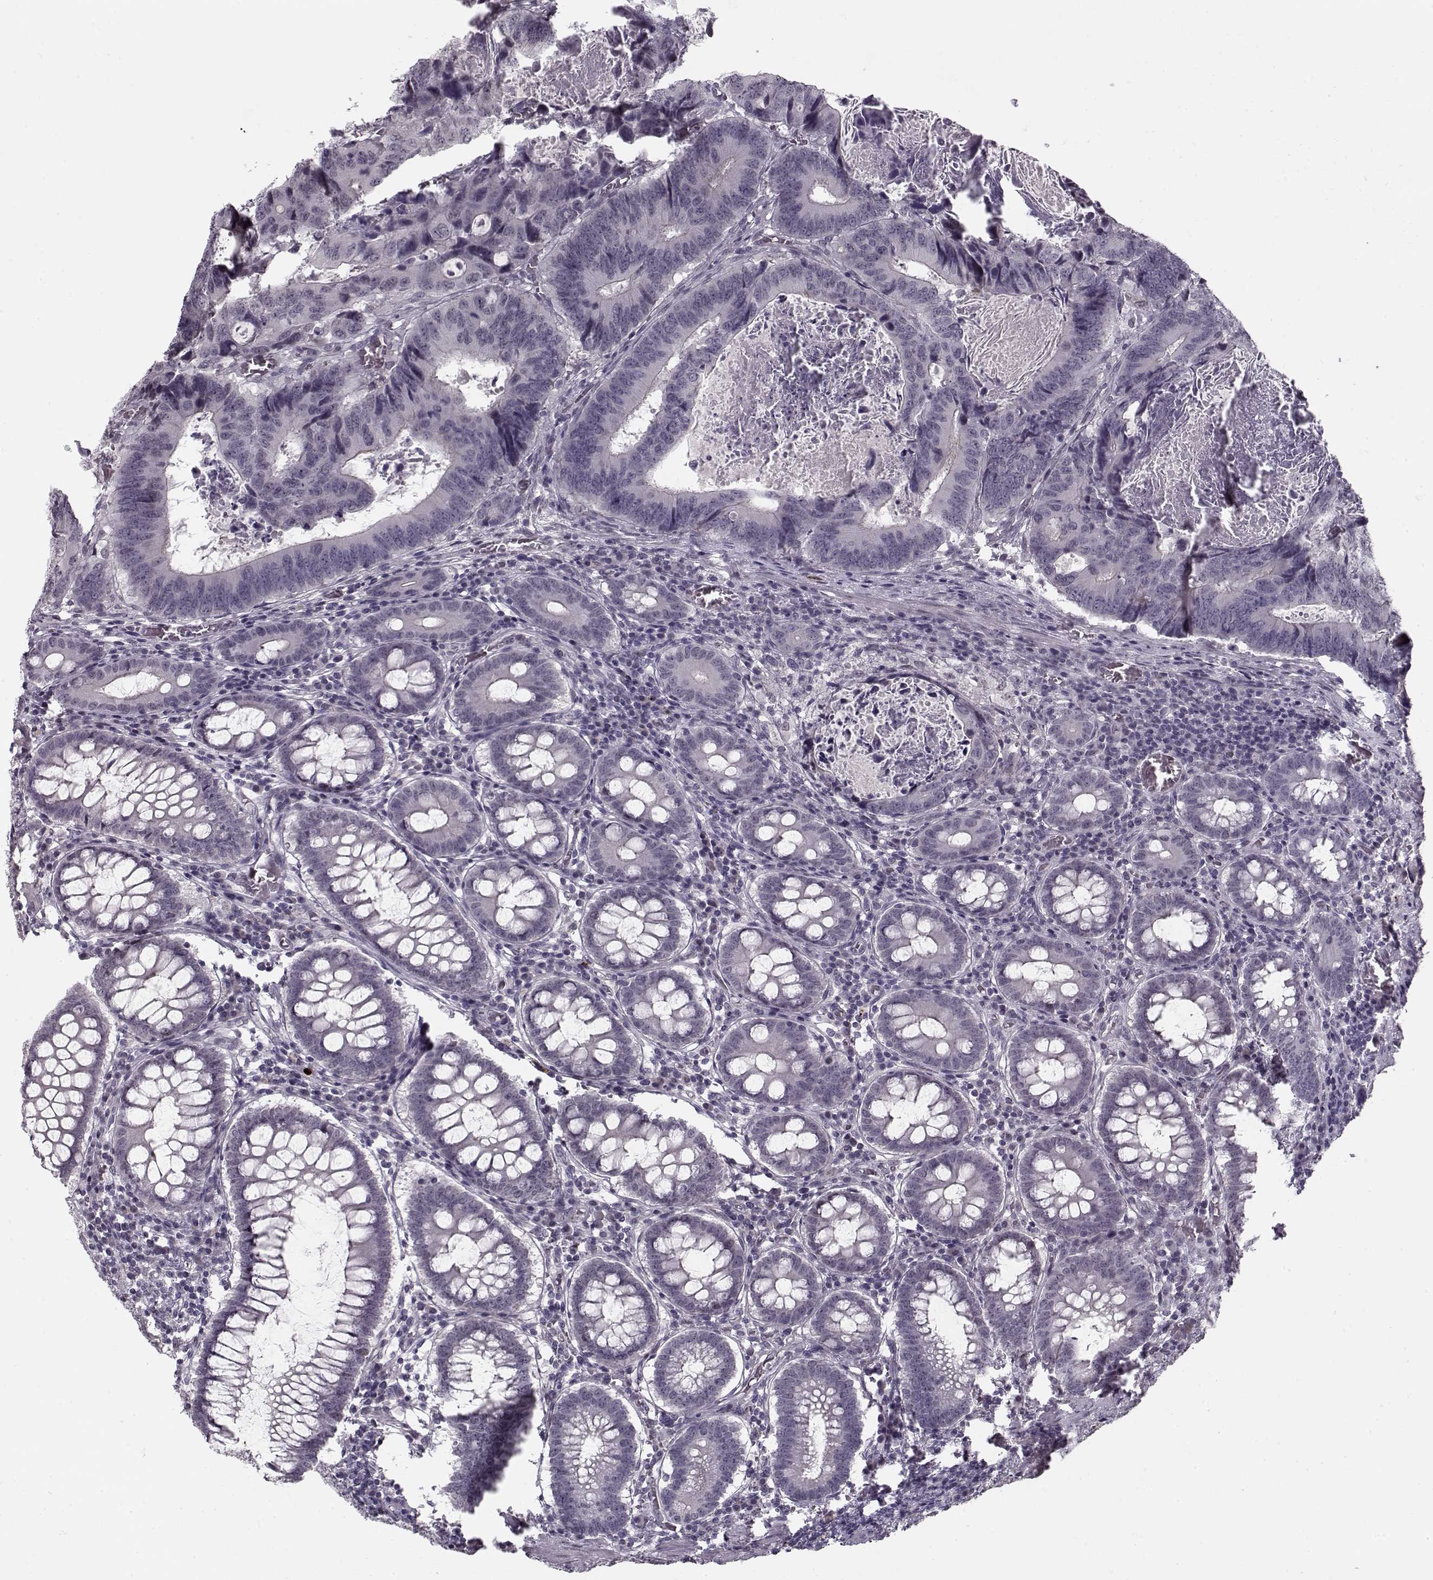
{"staining": {"intensity": "negative", "quantity": "none", "location": "none"}, "tissue": "colorectal cancer", "cell_type": "Tumor cells", "image_type": "cancer", "snomed": [{"axis": "morphology", "description": "Adenocarcinoma, NOS"}, {"axis": "topography", "description": "Colon"}], "caption": "The immunohistochemistry (IHC) histopathology image has no significant expression in tumor cells of adenocarcinoma (colorectal) tissue.", "gene": "DNAI3", "patient": {"sex": "female", "age": 82}}